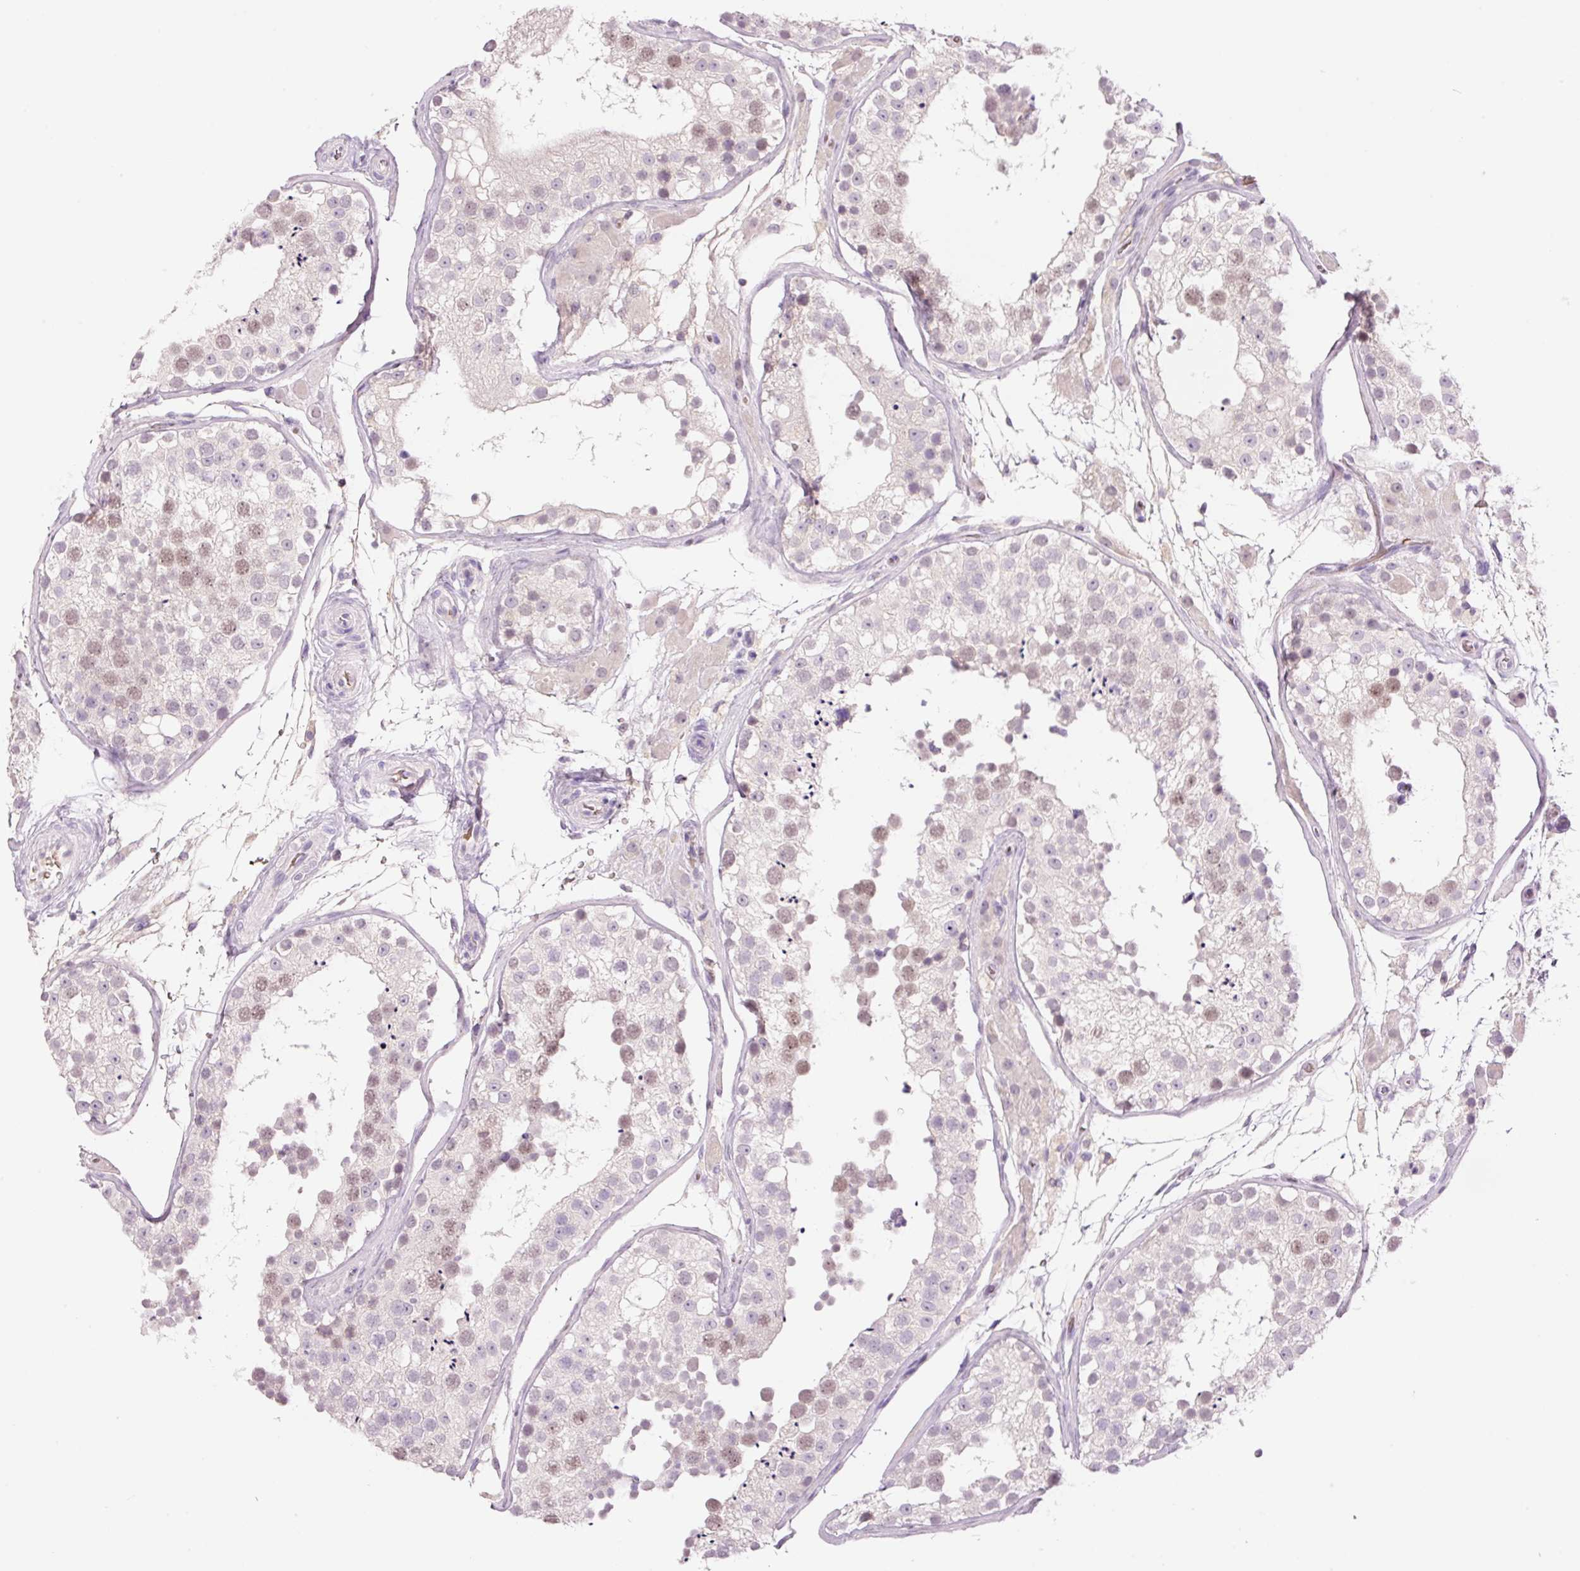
{"staining": {"intensity": "weak", "quantity": "25%-75%", "location": "nuclear"}, "tissue": "testis", "cell_type": "Cells in seminiferous ducts", "image_type": "normal", "snomed": [{"axis": "morphology", "description": "Normal tissue, NOS"}, {"axis": "topography", "description": "Testis"}], "caption": "An image showing weak nuclear expression in about 25%-75% of cells in seminiferous ducts in benign testis, as visualized by brown immunohistochemical staining.", "gene": "LY6G6D", "patient": {"sex": "male", "age": 26}}